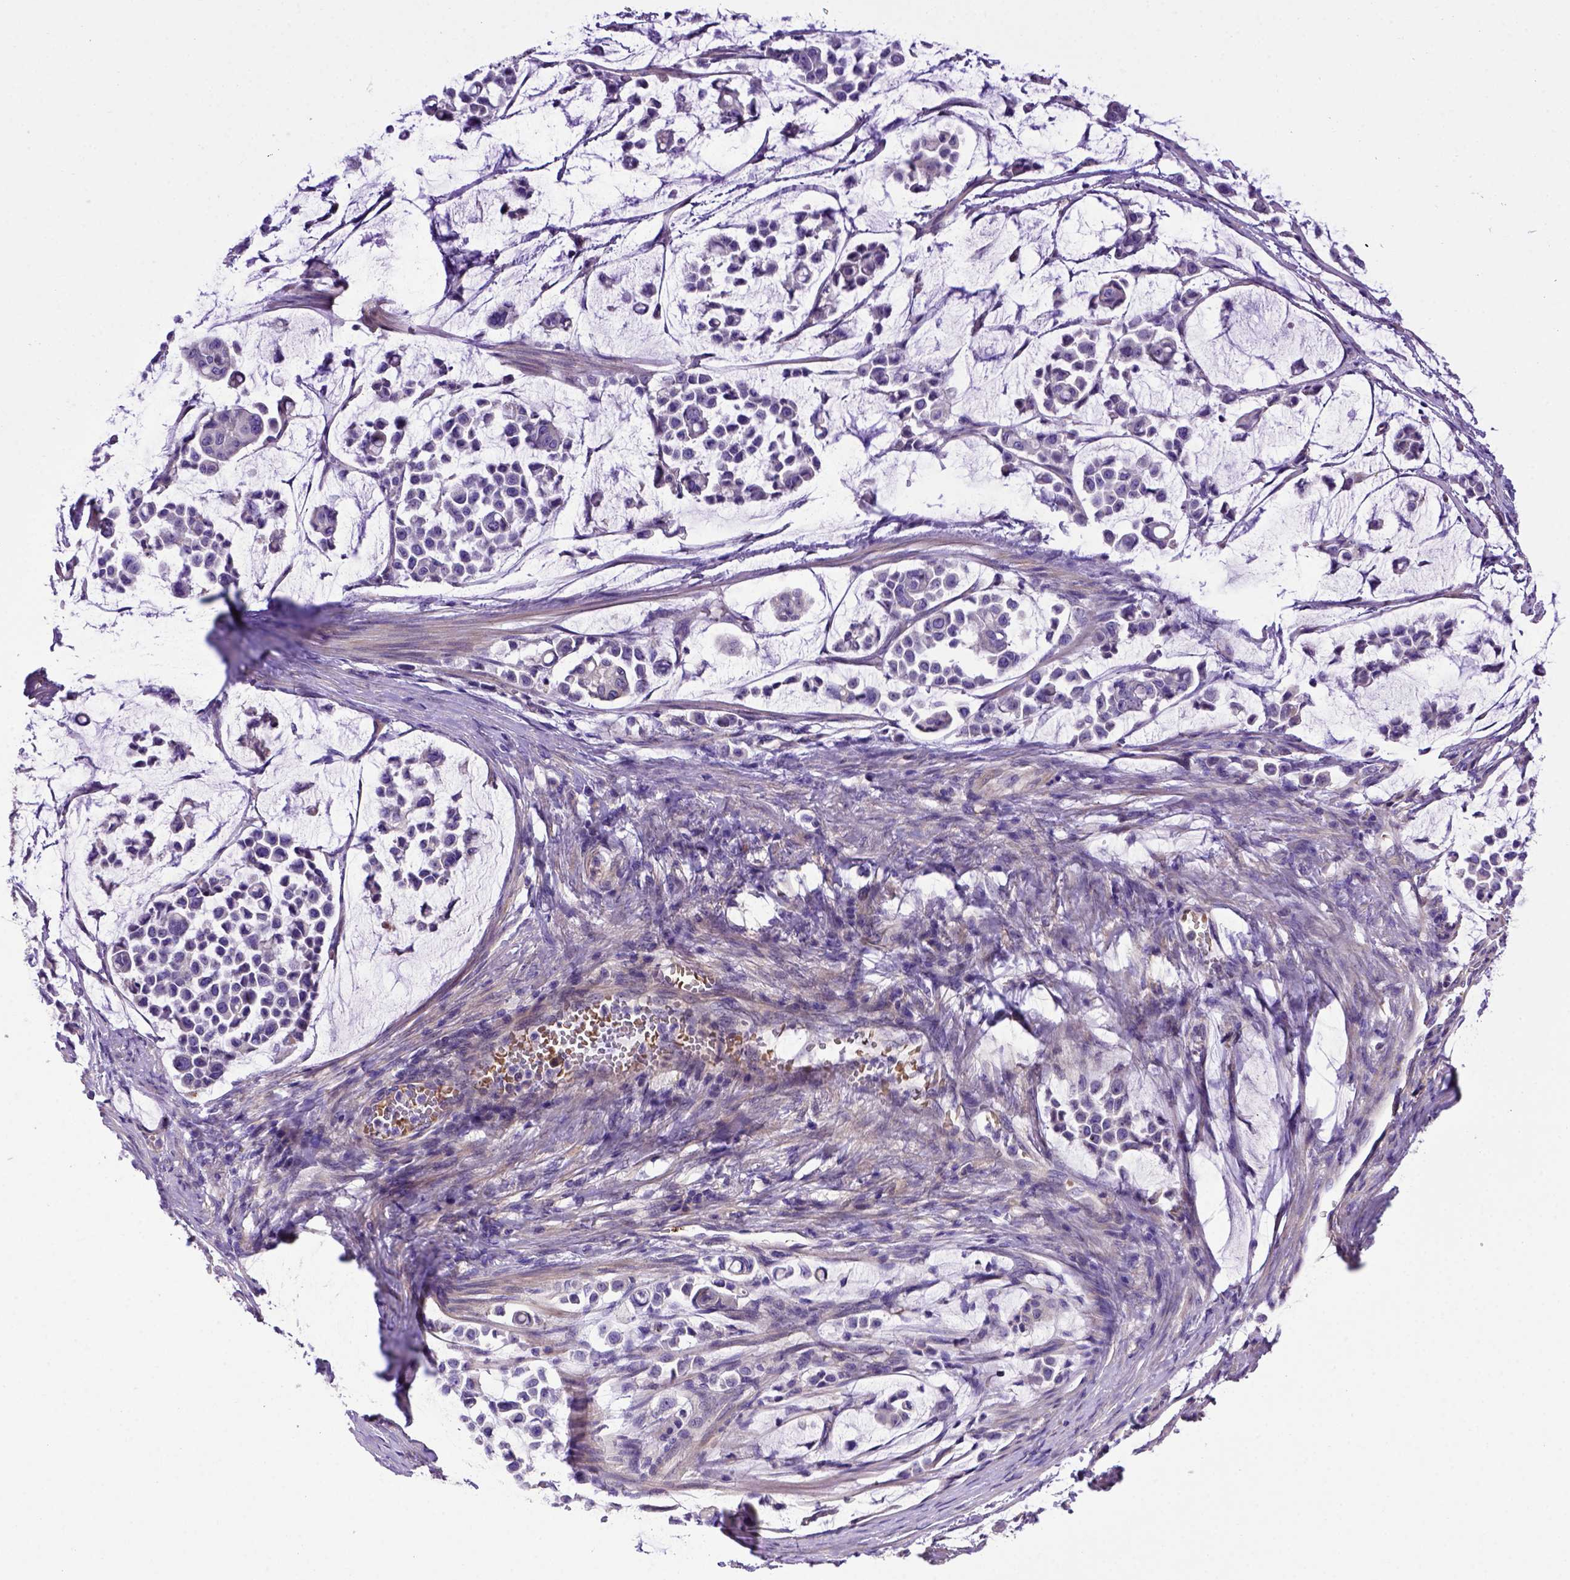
{"staining": {"intensity": "negative", "quantity": "none", "location": "none"}, "tissue": "stomach cancer", "cell_type": "Tumor cells", "image_type": "cancer", "snomed": [{"axis": "morphology", "description": "Adenocarcinoma, NOS"}, {"axis": "topography", "description": "Stomach"}], "caption": "The histopathology image exhibits no staining of tumor cells in stomach cancer.", "gene": "ADAM12", "patient": {"sex": "male", "age": 82}}